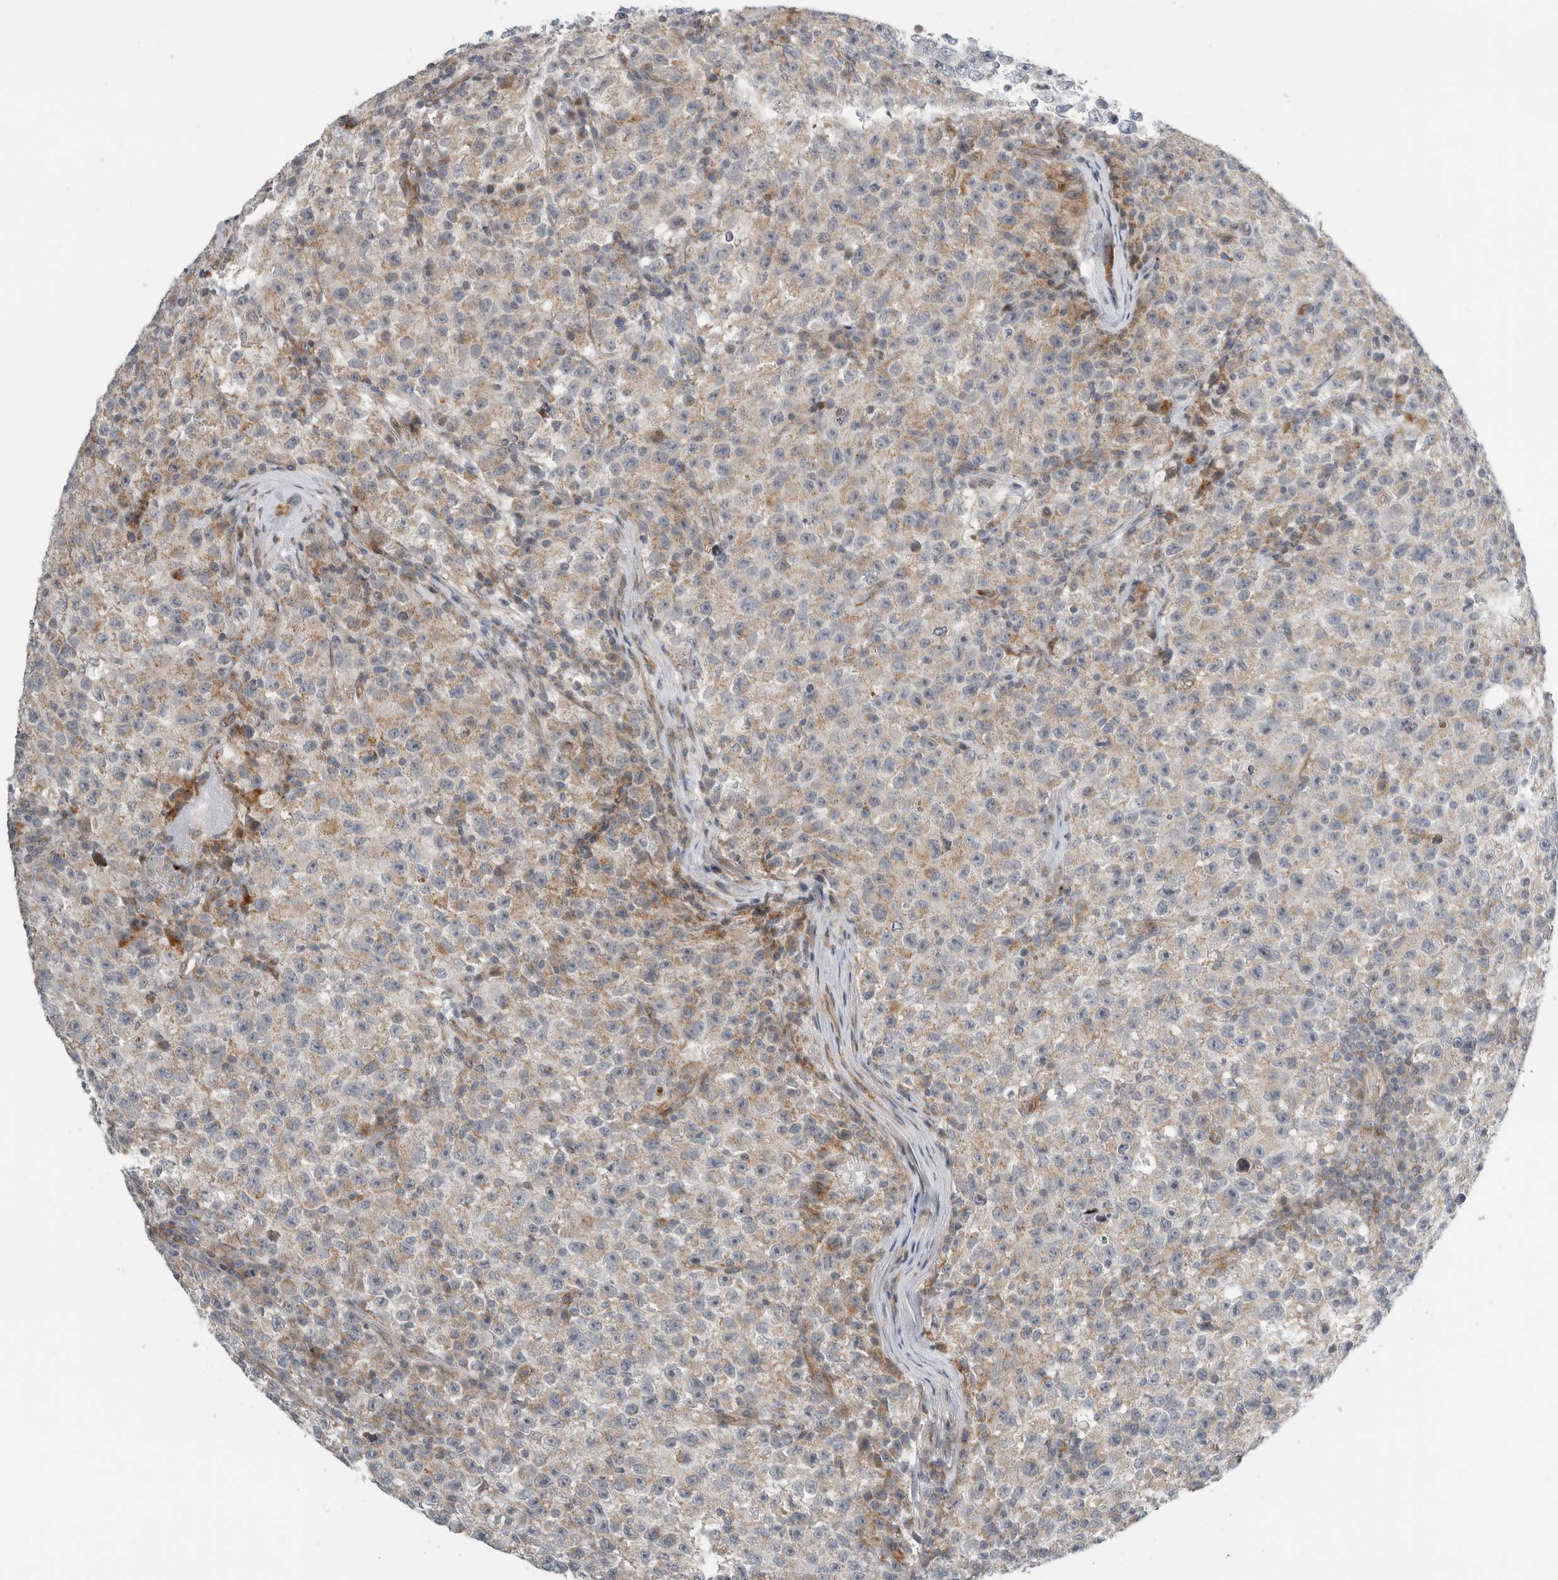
{"staining": {"intensity": "weak", "quantity": "25%-75%", "location": "cytoplasmic/membranous"}, "tissue": "testis cancer", "cell_type": "Tumor cells", "image_type": "cancer", "snomed": [{"axis": "morphology", "description": "Seminoma, NOS"}, {"axis": "topography", "description": "Testis"}], "caption": "Protein analysis of testis seminoma tissue shows weak cytoplasmic/membranous staining in approximately 25%-75% of tumor cells.", "gene": "KPNA5", "patient": {"sex": "male", "age": 22}}